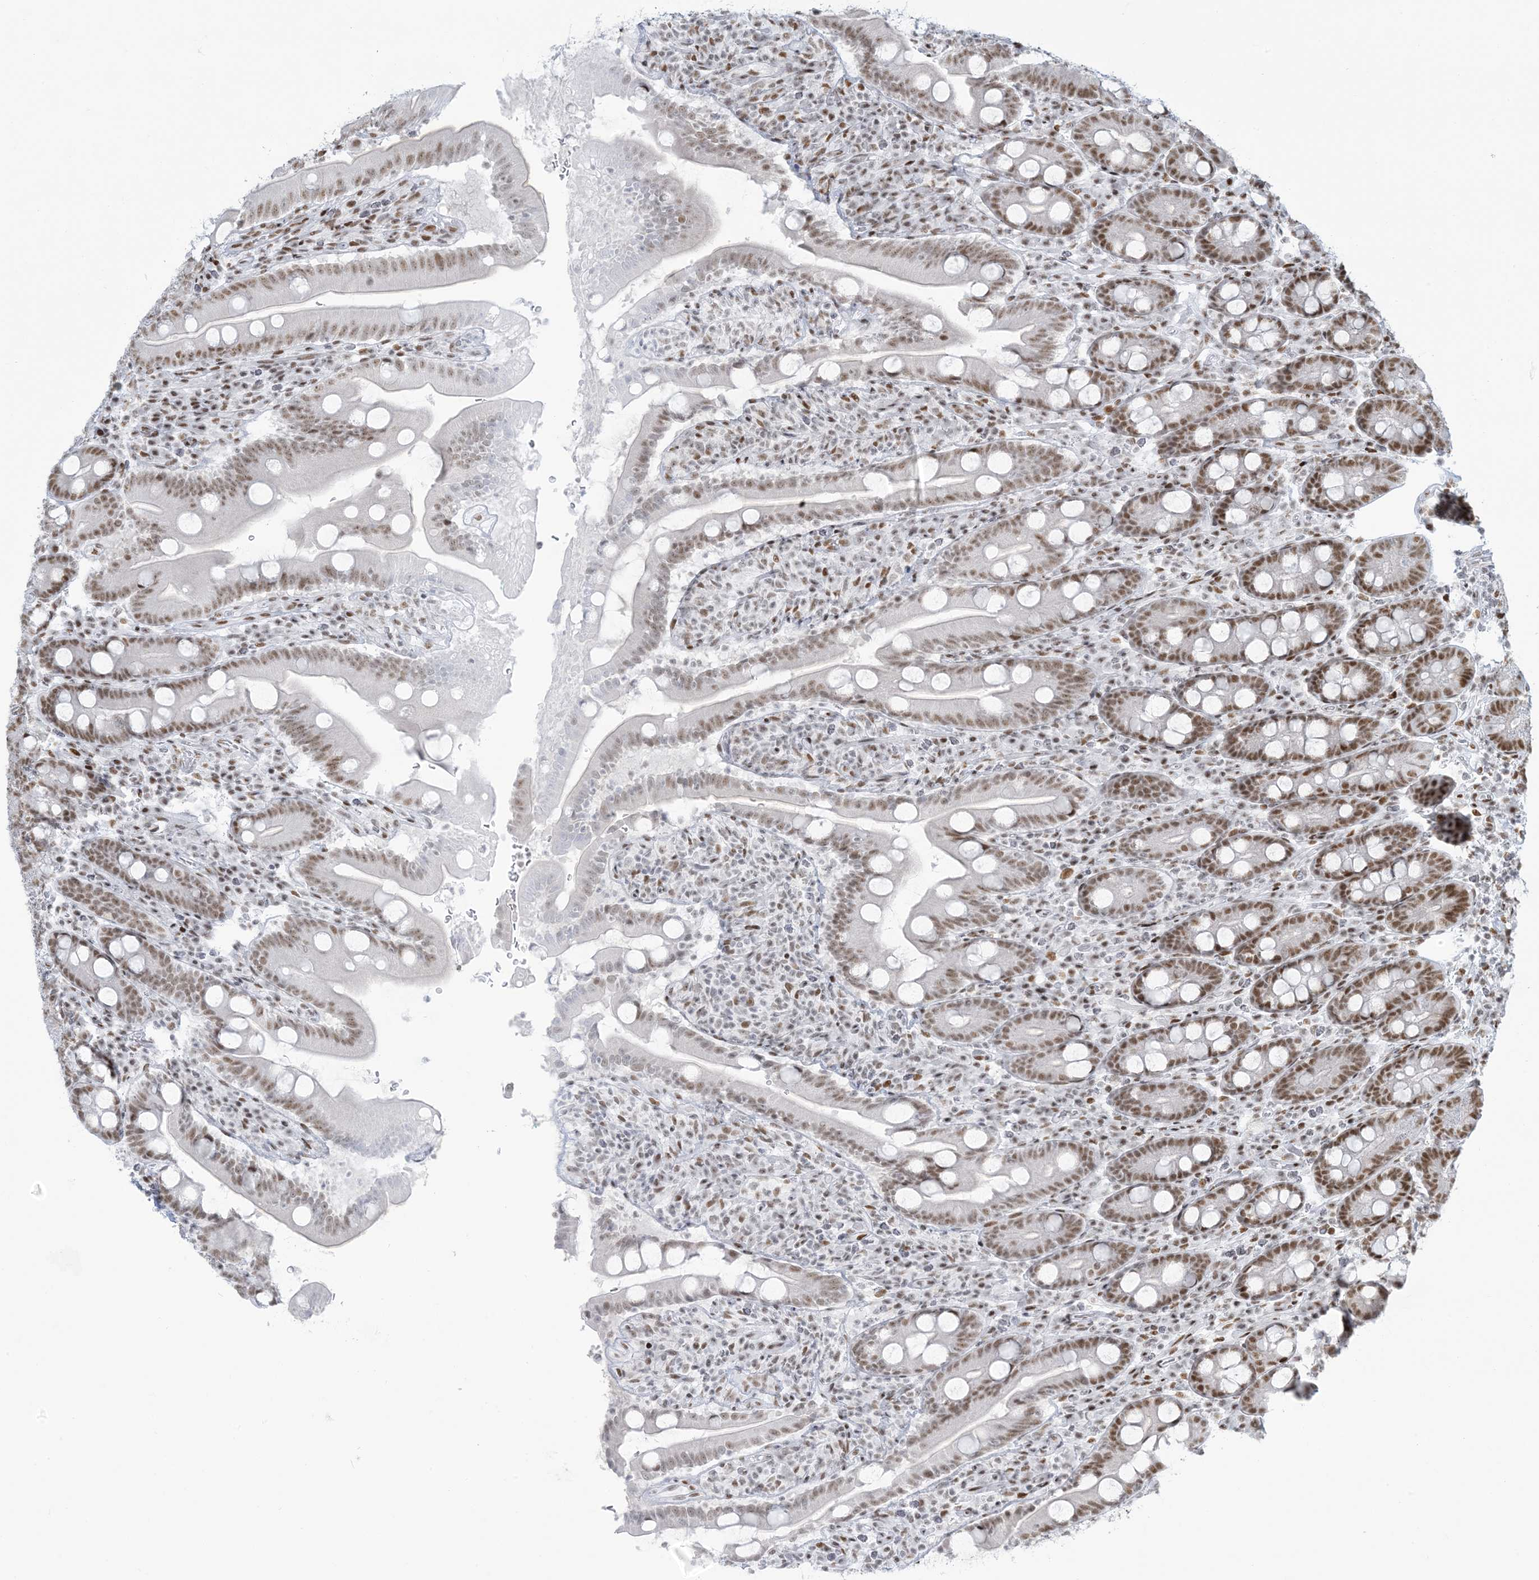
{"staining": {"intensity": "moderate", "quantity": ">75%", "location": "nuclear"}, "tissue": "duodenum", "cell_type": "Glandular cells", "image_type": "normal", "snomed": [{"axis": "morphology", "description": "Normal tissue, NOS"}, {"axis": "topography", "description": "Duodenum"}], "caption": "Immunohistochemical staining of normal duodenum shows medium levels of moderate nuclear expression in about >75% of glandular cells. The protein of interest is stained brown, and the nuclei are stained in blue (DAB (3,3'-diaminobenzidine) IHC with brightfield microscopy, high magnification).", "gene": "STAG1", "patient": {"sex": "male", "age": 35}}